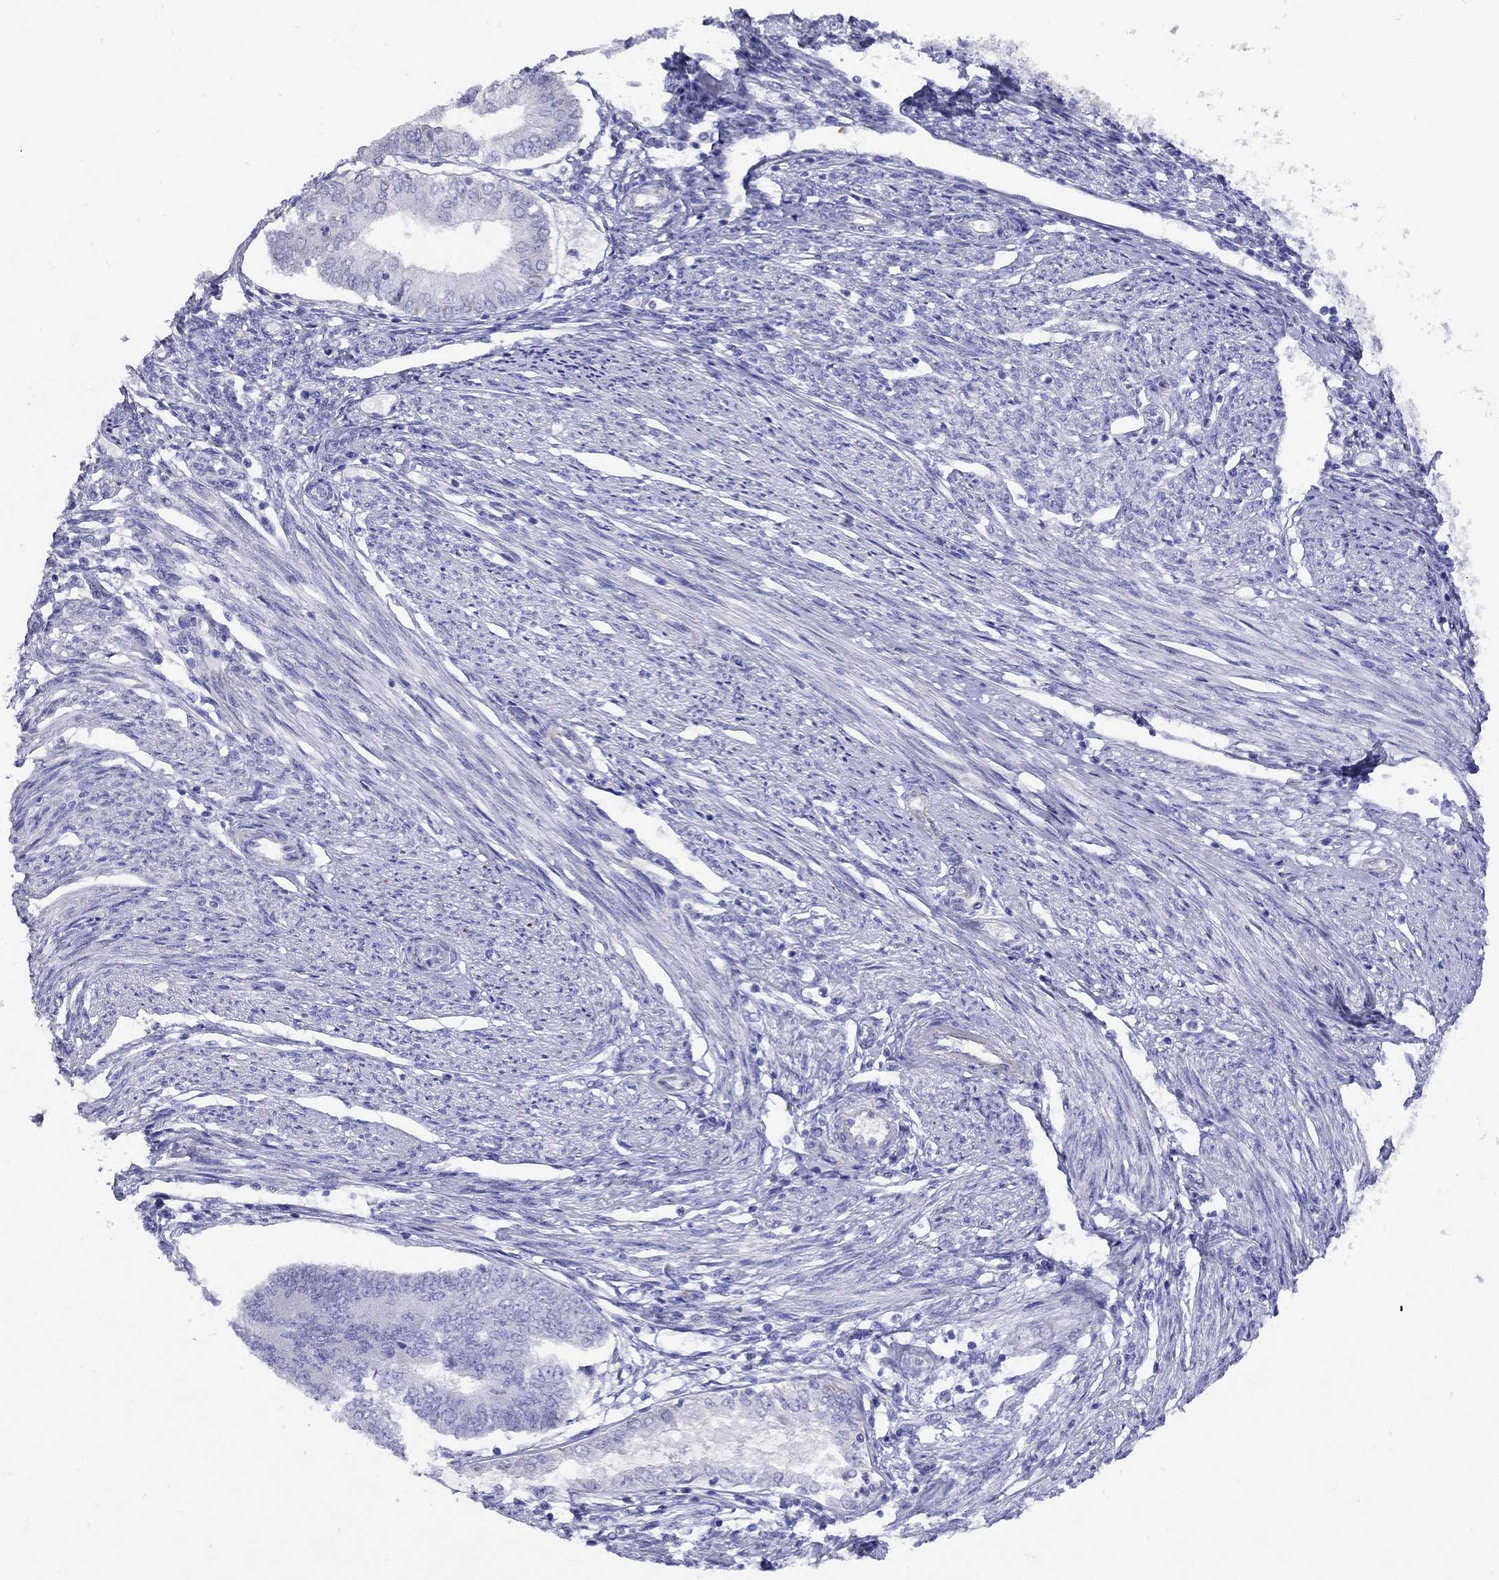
{"staining": {"intensity": "moderate", "quantity": "<25%", "location": "cytoplasmic/membranous"}, "tissue": "endometrial cancer", "cell_type": "Tumor cells", "image_type": "cancer", "snomed": [{"axis": "morphology", "description": "Adenocarcinoma, NOS"}, {"axis": "topography", "description": "Endometrium"}], "caption": "Approximately <25% of tumor cells in human endometrial cancer demonstrate moderate cytoplasmic/membranous protein expression as visualized by brown immunohistochemical staining.", "gene": "SPINT4", "patient": {"sex": "female", "age": 68}}